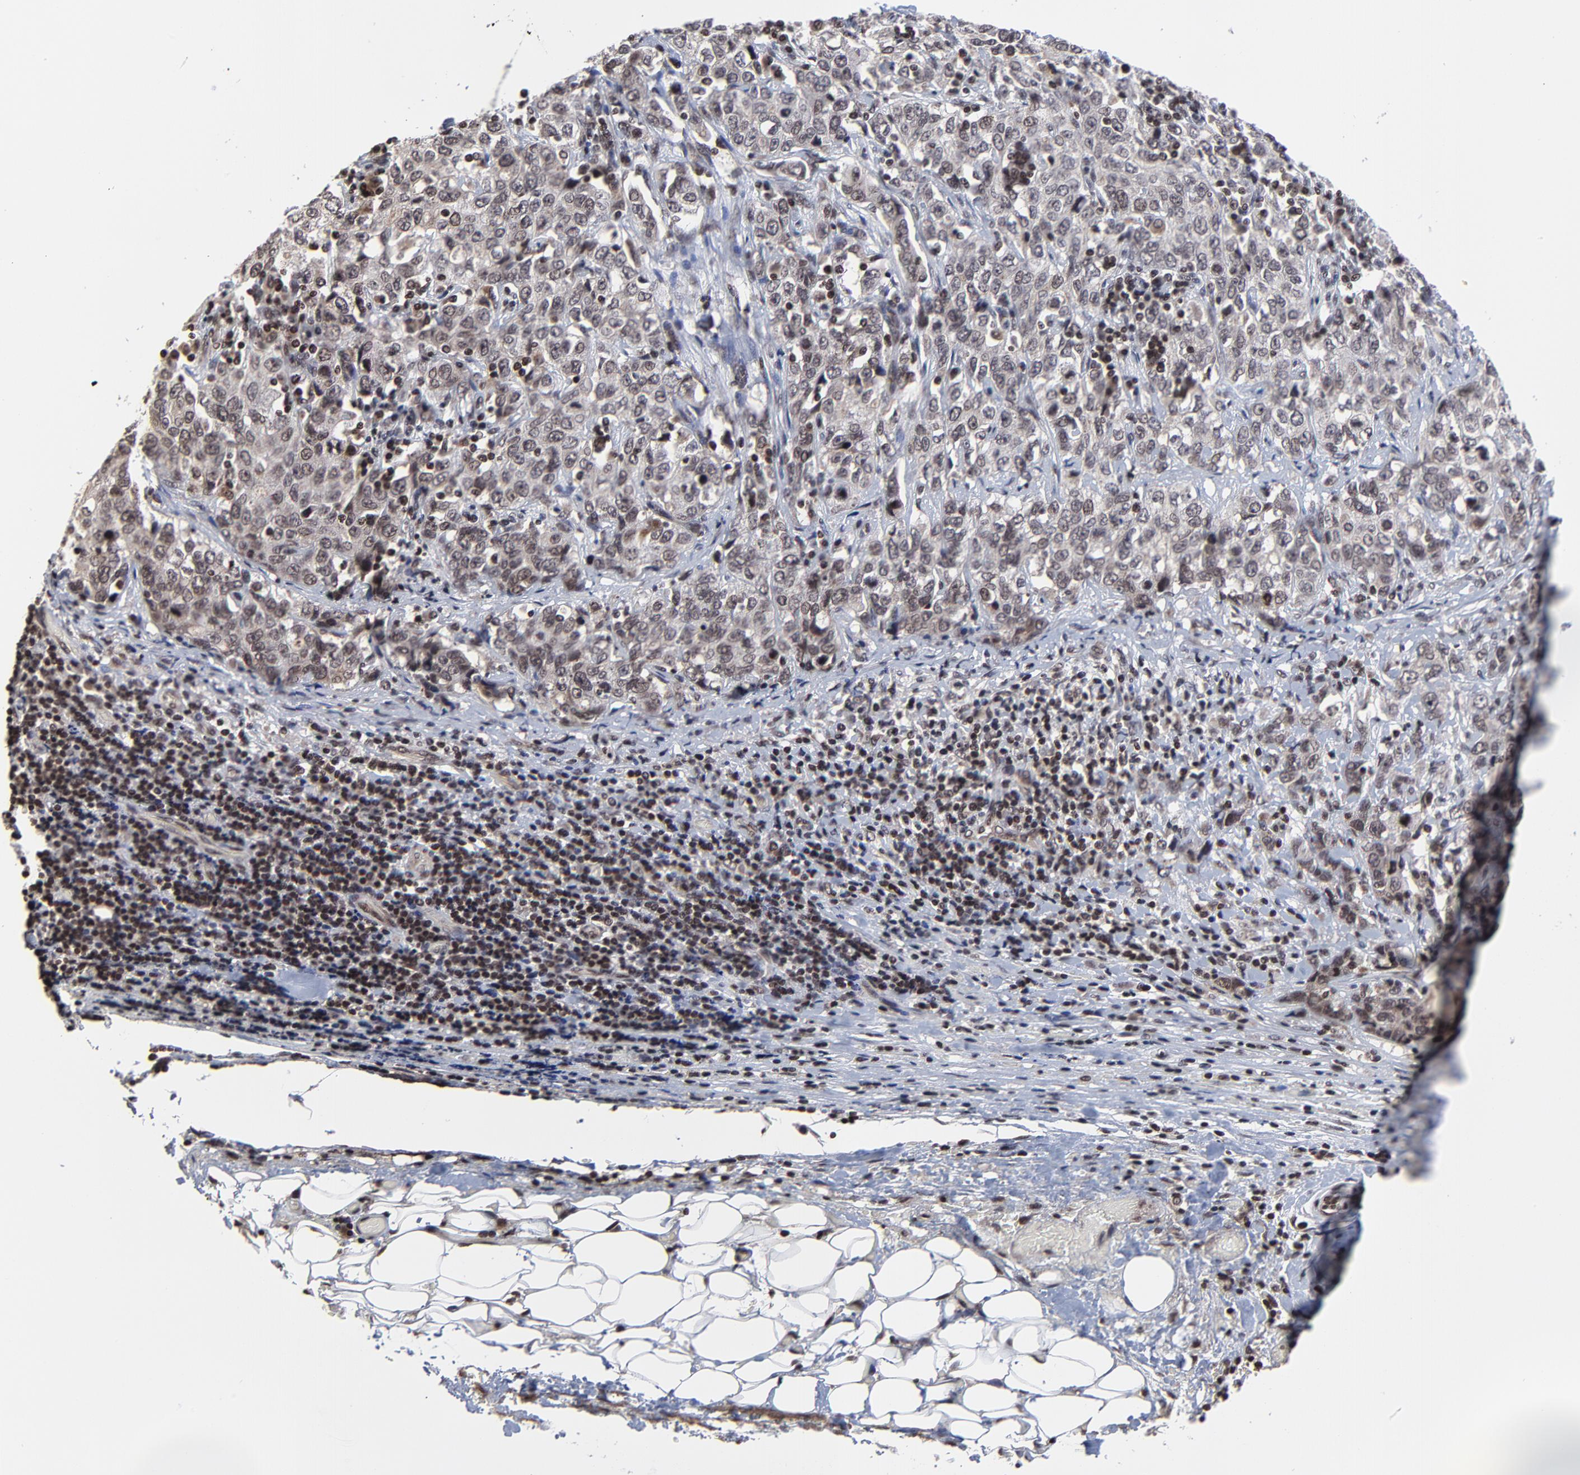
{"staining": {"intensity": "weak", "quantity": ">75%", "location": "cytoplasmic/membranous,nuclear"}, "tissue": "stomach cancer", "cell_type": "Tumor cells", "image_type": "cancer", "snomed": [{"axis": "morphology", "description": "Adenocarcinoma, NOS"}, {"axis": "topography", "description": "Stomach"}], "caption": "Immunohistochemical staining of human adenocarcinoma (stomach) exhibits low levels of weak cytoplasmic/membranous and nuclear protein positivity in approximately >75% of tumor cells.", "gene": "ZNF777", "patient": {"sex": "male", "age": 48}}